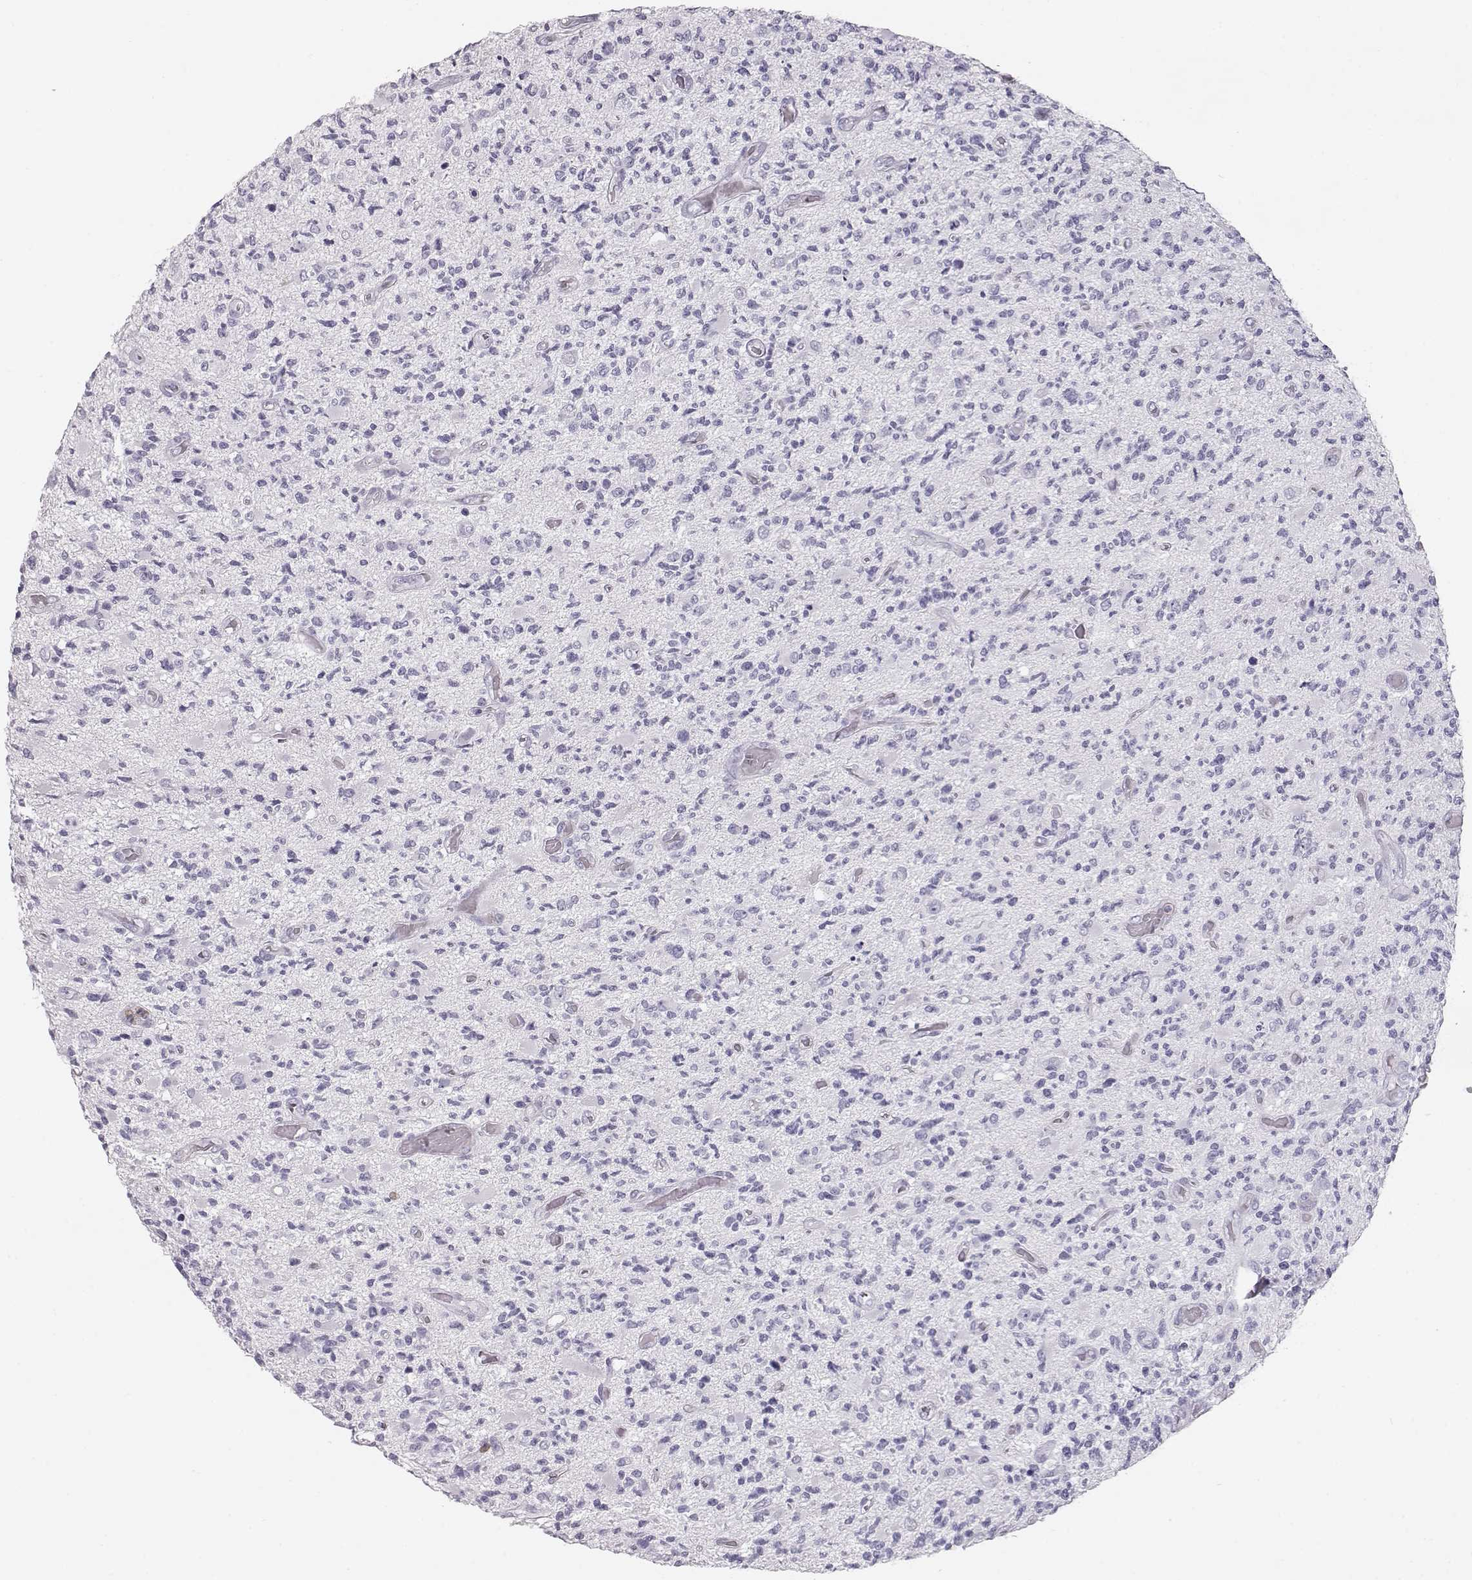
{"staining": {"intensity": "negative", "quantity": "none", "location": "none"}, "tissue": "glioma", "cell_type": "Tumor cells", "image_type": "cancer", "snomed": [{"axis": "morphology", "description": "Glioma, malignant, High grade"}, {"axis": "topography", "description": "Brain"}], "caption": "Malignant high-grade glioma was stained to show a protein in brown. There is no significant positivity in tumor cells.", "gene": "MIP", "patient": {"sex": "female", "age": 63}}